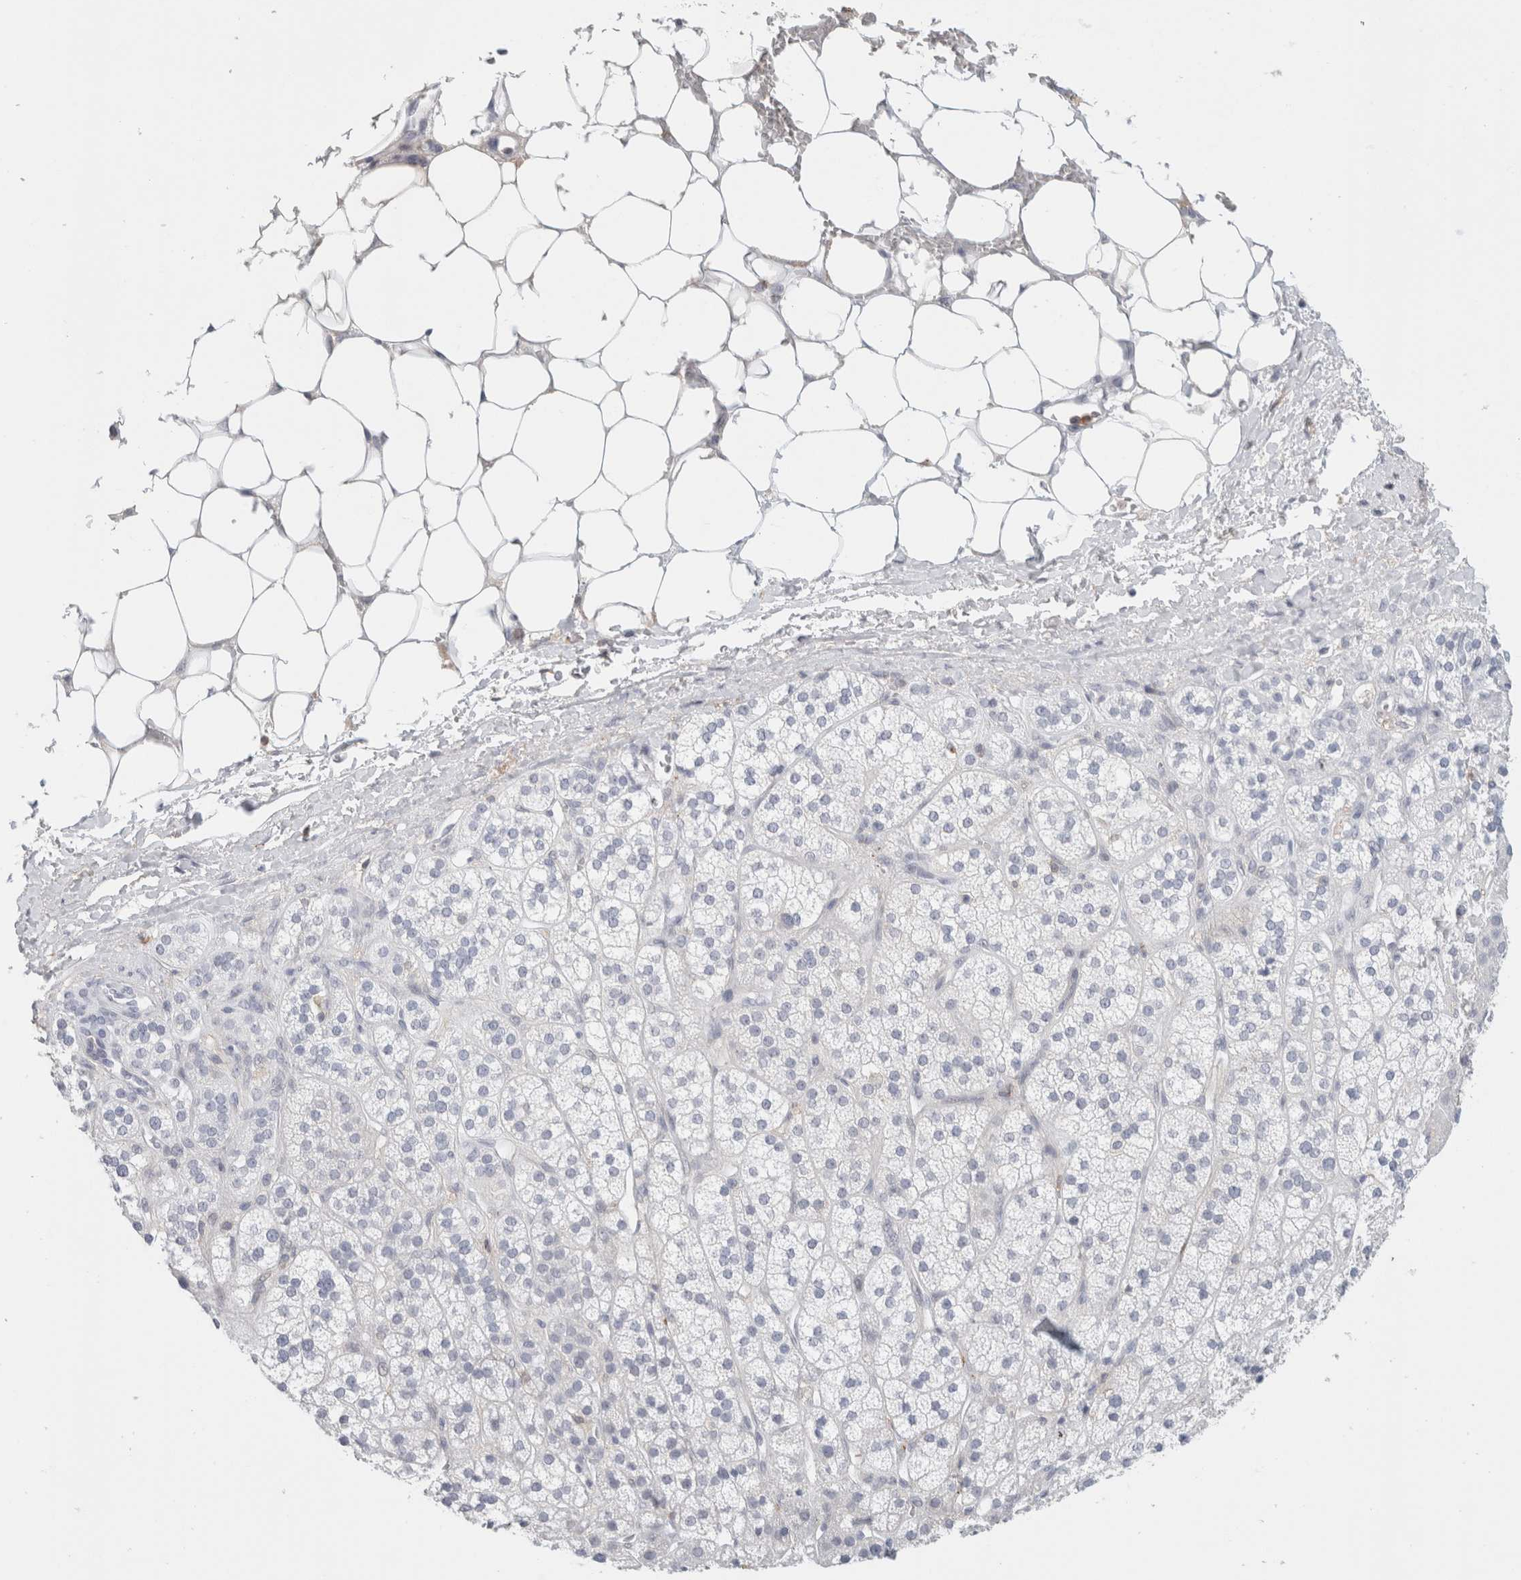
{"staining": {"intensity": "negative", "quantity": "none", "location": "none"}, "tissue": "adrenal gland", "cell_type": "Glandular cells", "image_type": "normal", "snomed": [{"axis": "morphology", "description": "Normal tissue, NOS"}, {"axis": "topography", "description": "Adrenal gland"}], "caption": "Immunohistochemical staining of benign human adrenal gland exhibits no significant expression in glandular cells. (Stains: DAB (3,3'-diaminobenzidine) immunohistochemistry with hematoxylin counter stain, Microscopy: brightfield microscopy at high magnification).", "gene": "P2RY2", "patient": {"sex": "male", "age": 56}}